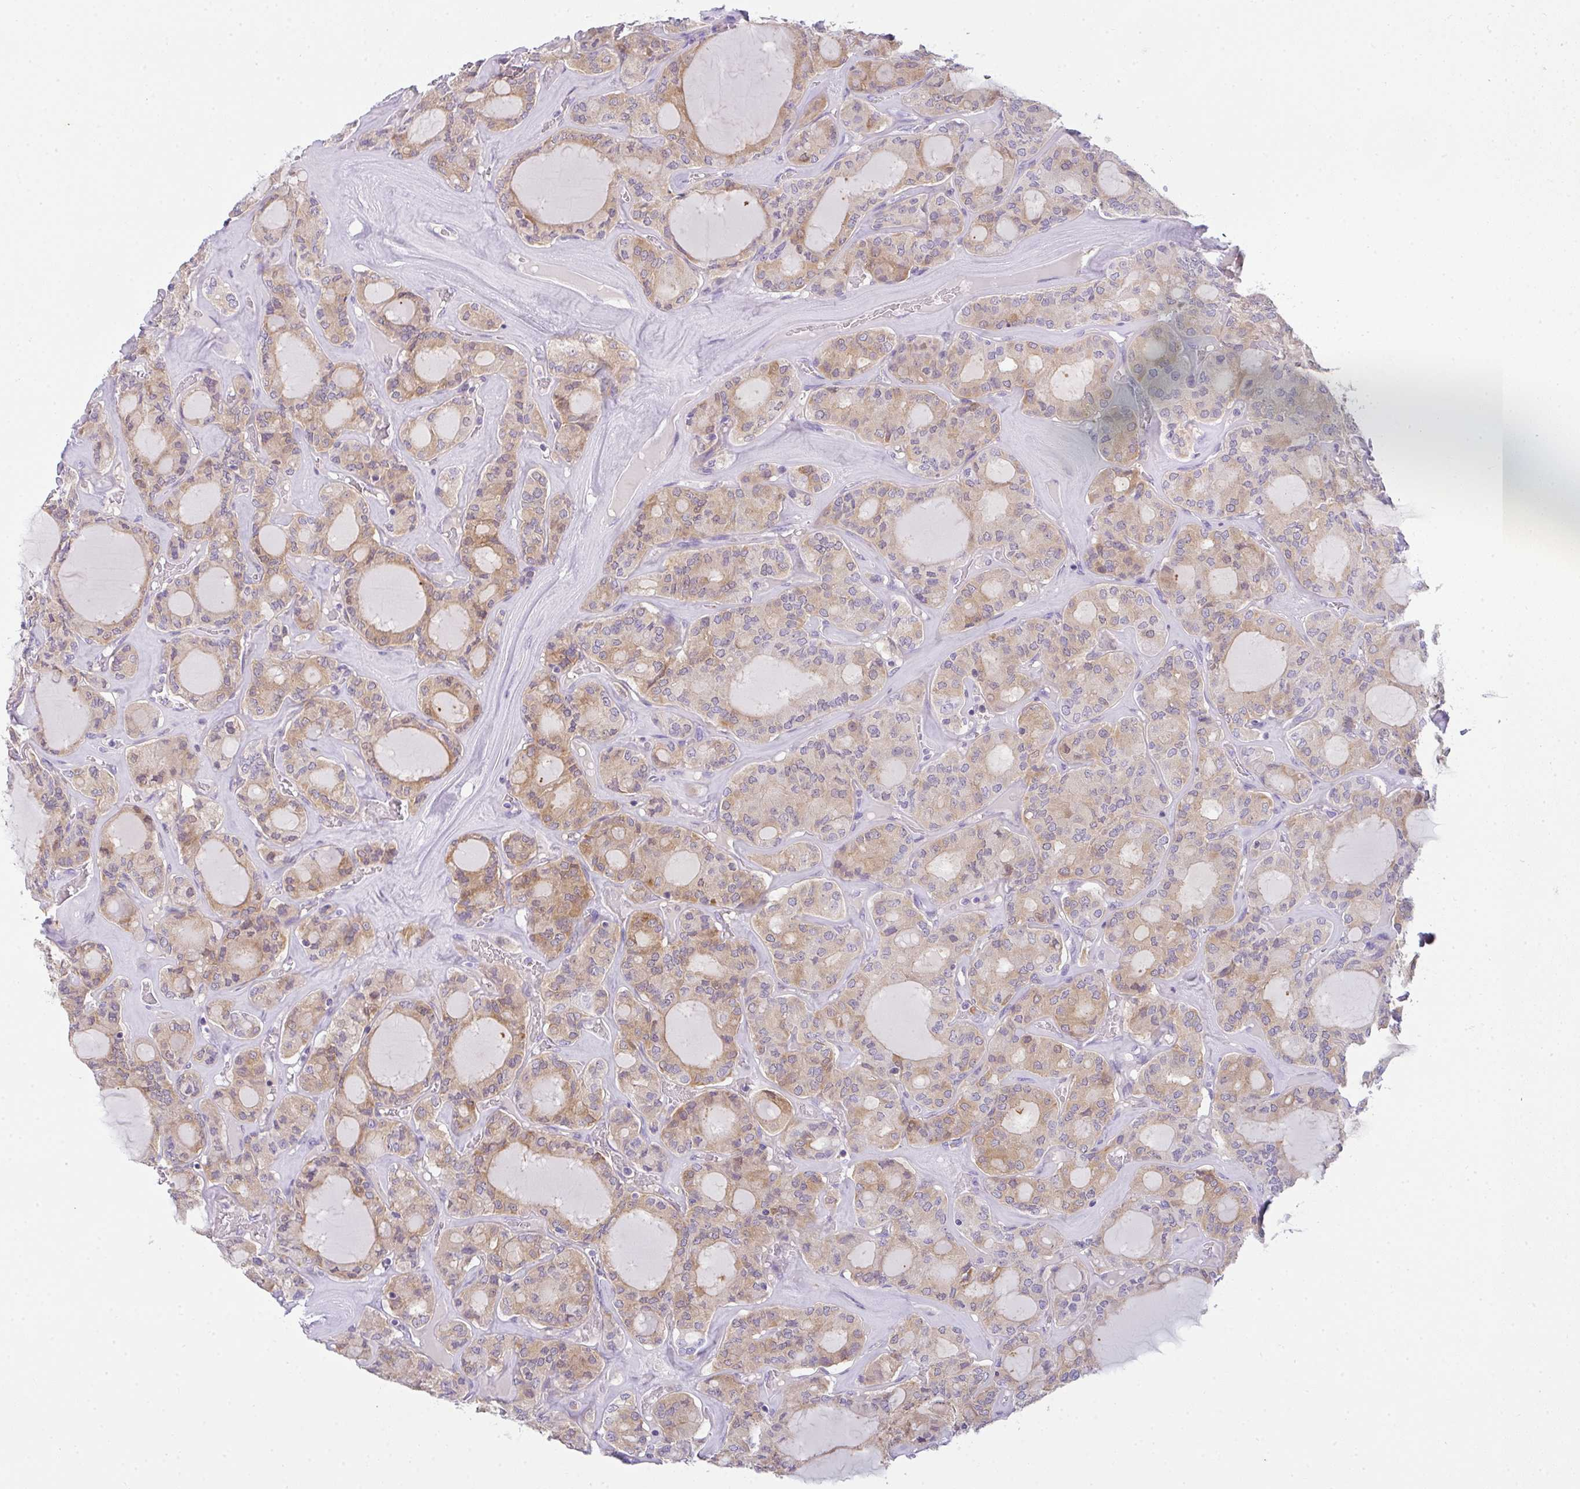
{"staining": {"intensity": "moderate", "quantity": ">75%", "location": "cytoplasmic/membranous"}, "tissue": "thyroid cancer", "cell_type": "Tumor cells", "image_type": "cancer", "snomed": [{"axis": "morphology", "description": "Papillary adenocarcinoma, NOS"}, {"axis": "topography", "description": "Thyroid gland"}], "caption": "Papillary adenocarcinoma (thyroid) tissue shows moderate cytoplasmic/membranous staining in approximately >75% of tumor cells, visualized by immunohistochemistry.", "gene": "COX7B", "patient": {"sex": "male", "age": 87}}